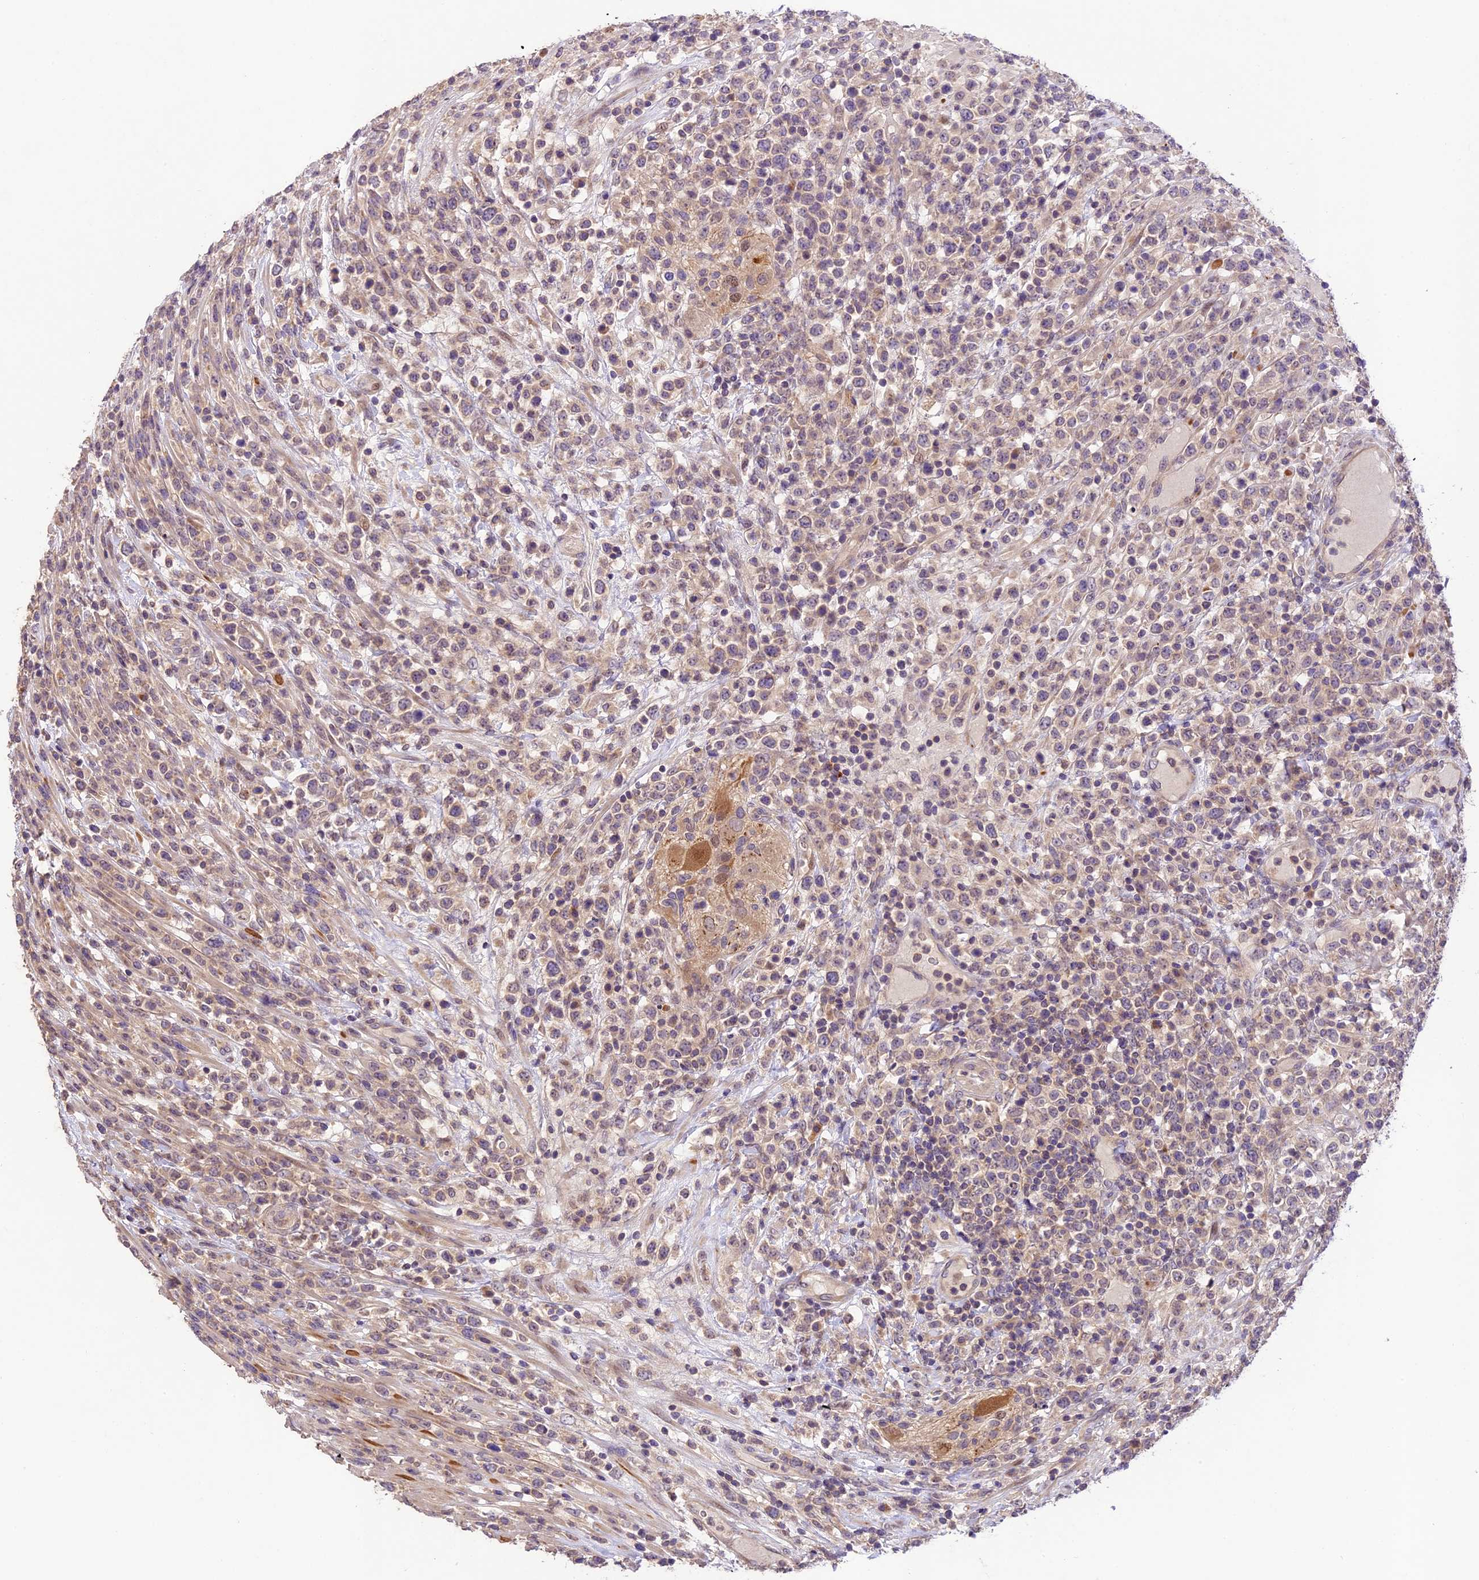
{"staining": {"intensity": "weak", "quantity": "<25%", "location": "cytoplasmic/membranous"}, "tissue": "lymphoma", "cell_type": "Tumor cells", "image_type": "cancer", "snomed": [{"axis": "morphology", "description": "Malignant lymphoma, non-Hodgkin's type, High grade"}, {"axis": "topography", "description": "Colon"}], "caption": "DAB immunohistochemical staining of human lymphoma shows no significant expression in tumor cells.", "gene": "DGKH", "patient": {"sex": "female", "age": 53}}